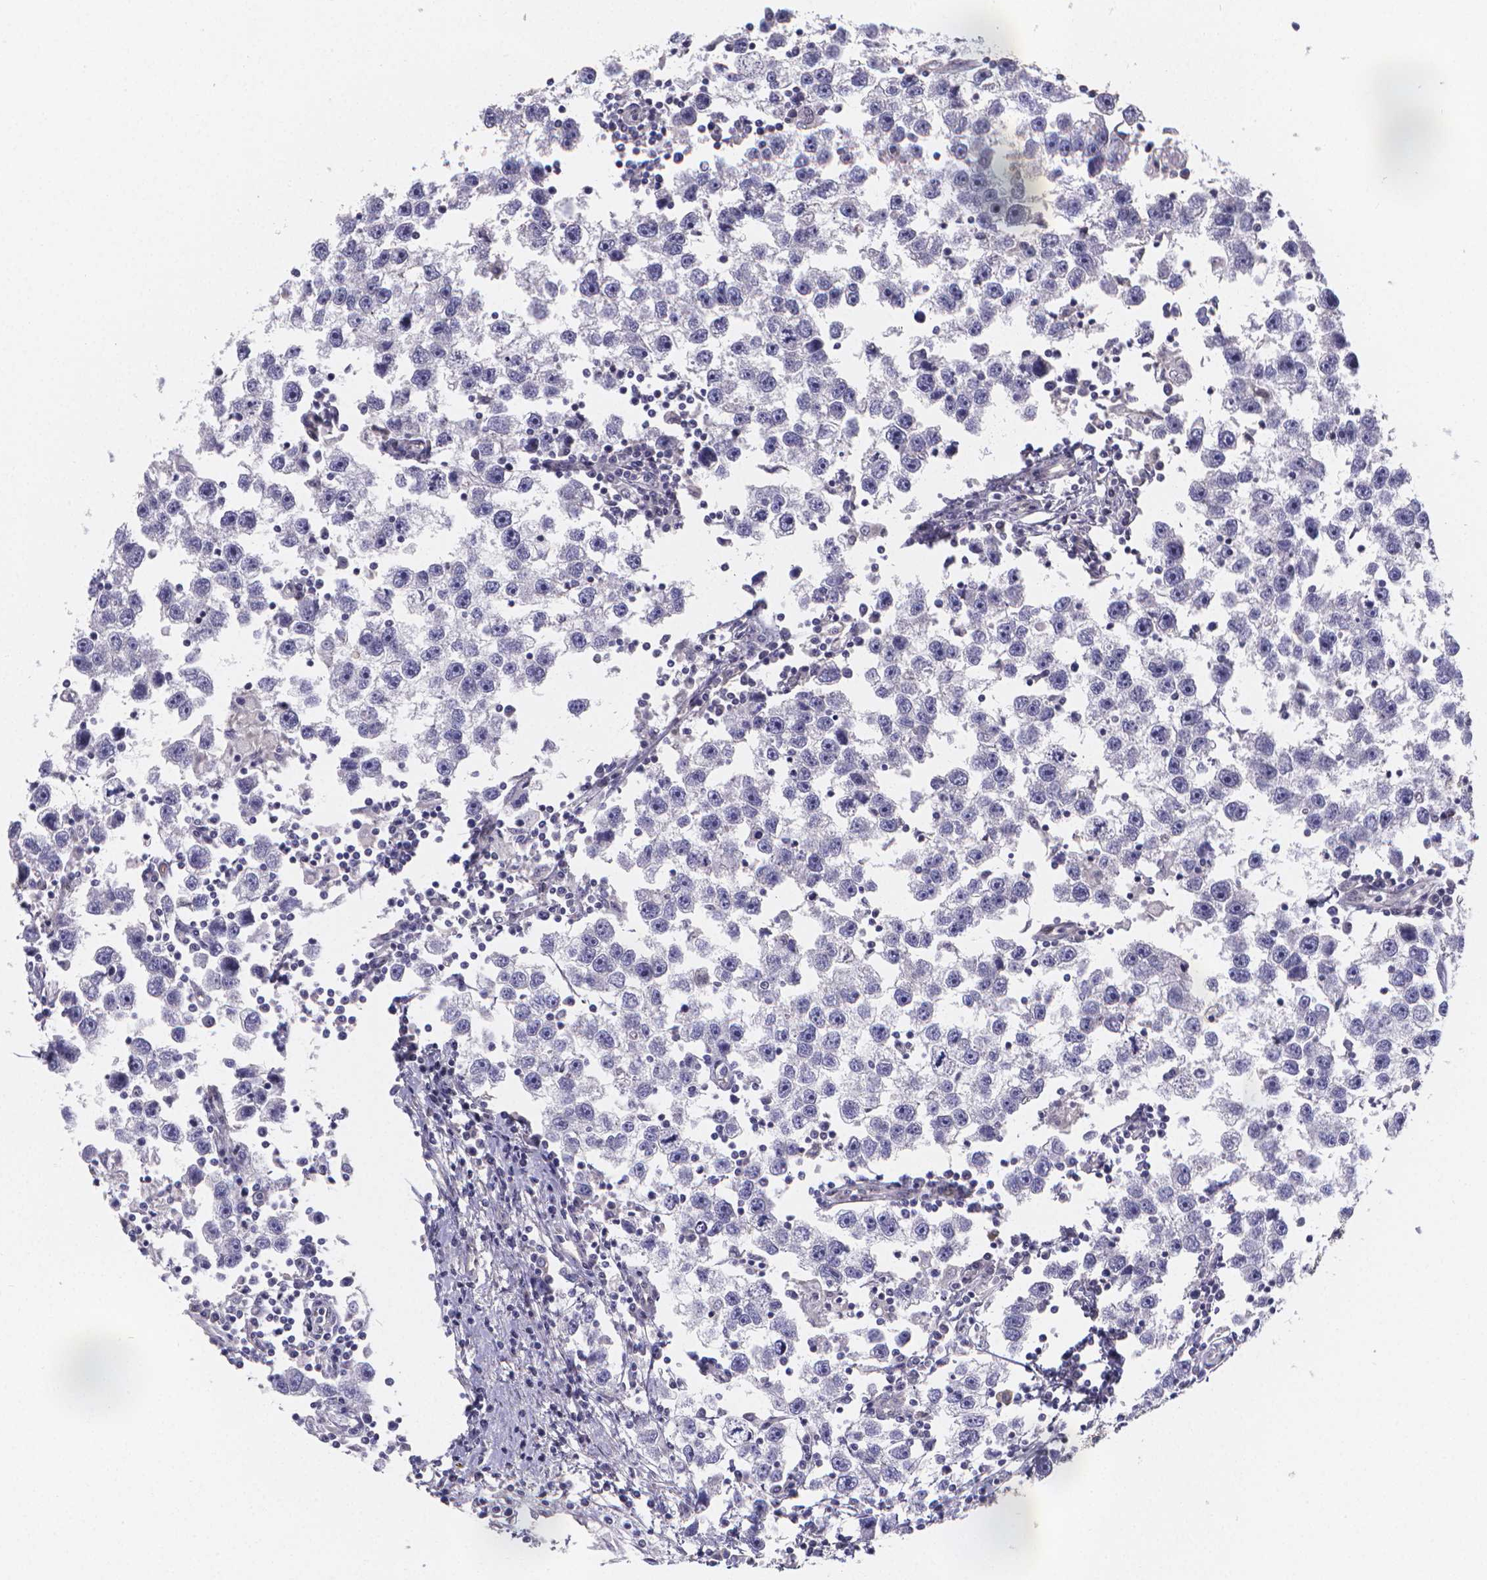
{"staining": {"intensity": "negative", "quantity": "none", "location": "none"}, "tissue": "testis cancer", "cell_type": "Tumor cells", "image_type": "cancer", "snomed": [{"axis": "morphology", "description": "Seminoma, NOS"}, {"axis": "topography", "description": "Testis"}], "caption": "Immunohistochemical staining of seminoma (testis) reveals no significant expression in tumor cells.", "gene": "PAH", "patient": {"sex": "male", "age": 30}}